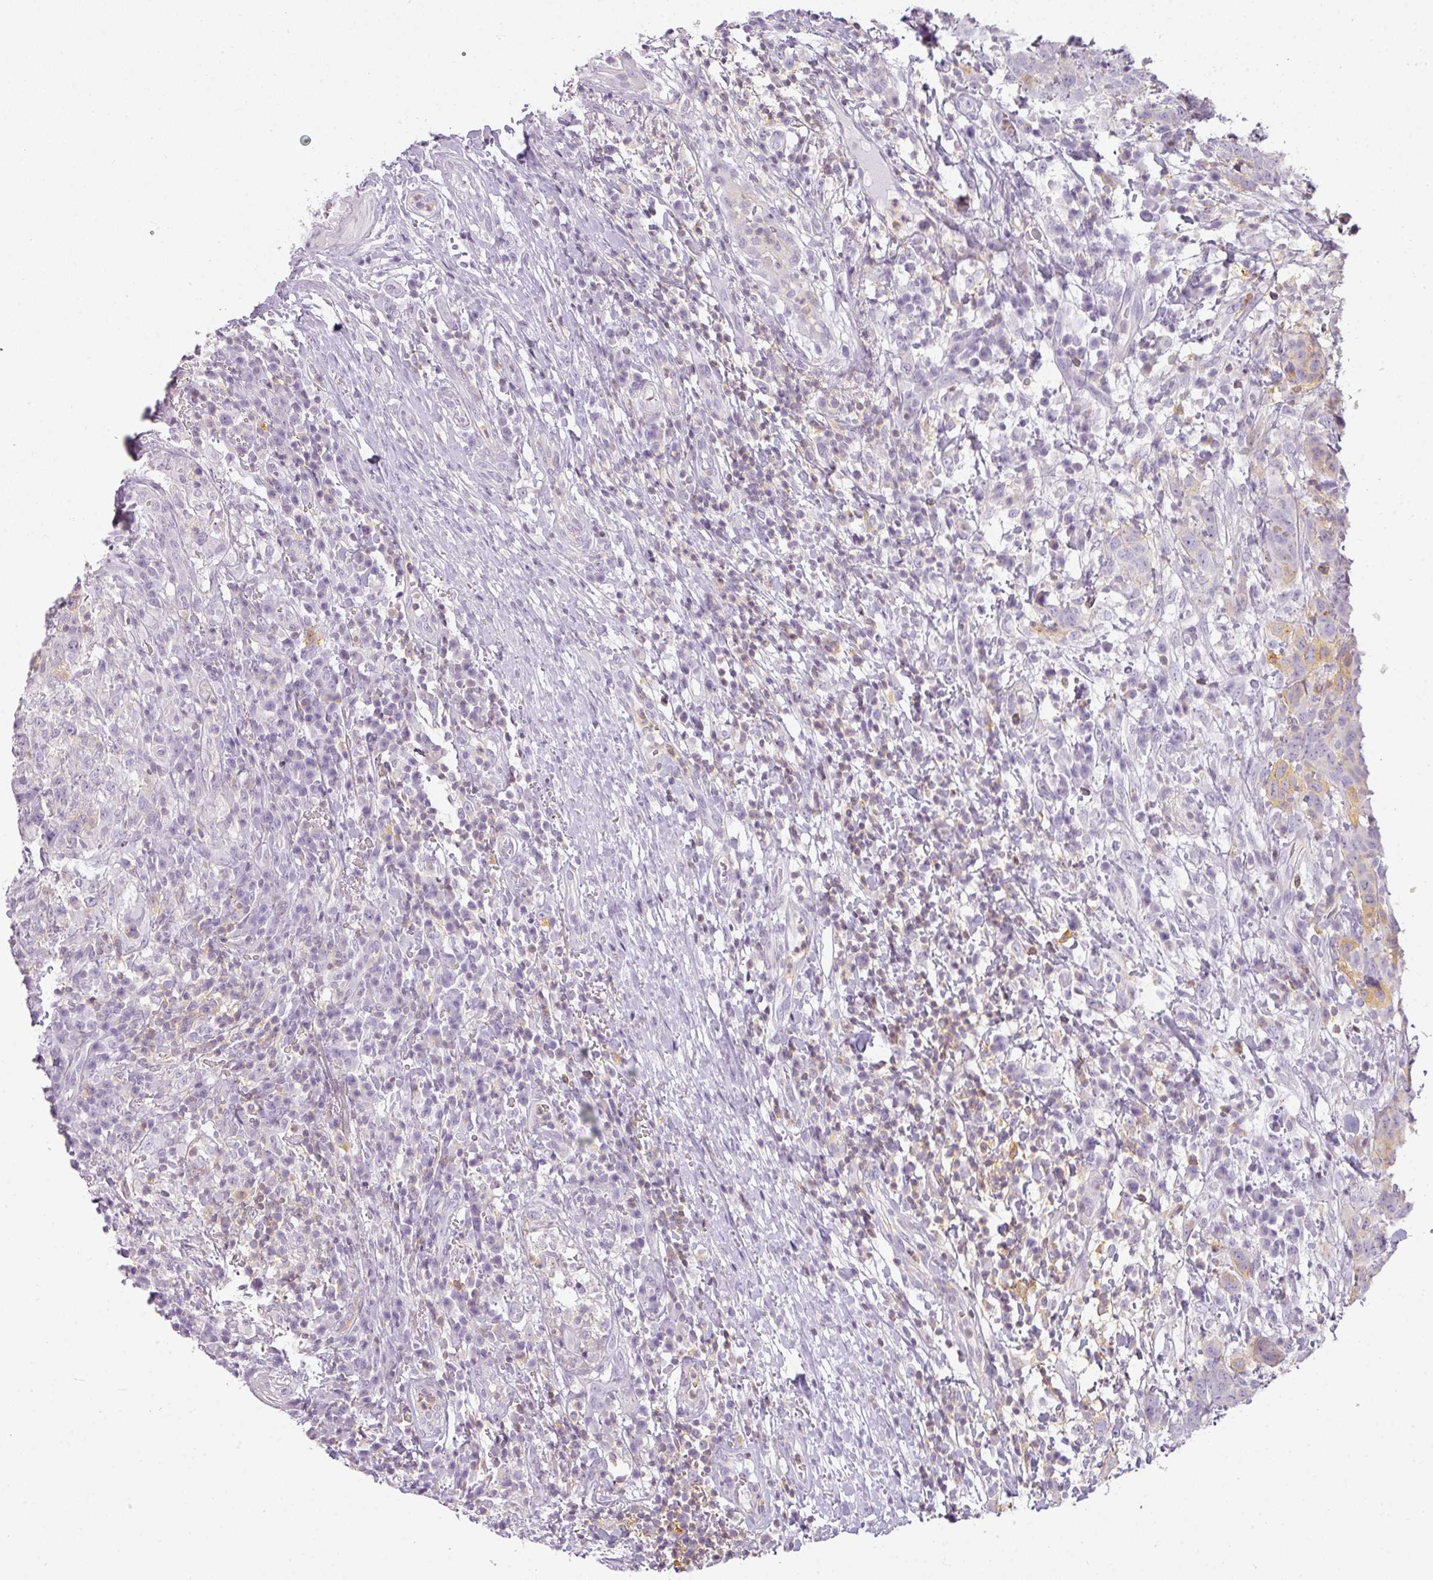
{"staining": {"intensity": "negative", "quantity": "none", "location": "none"}, "tissue": "head and neck cancer", "cell_type": "Tumor cells", "image_type": "cancer", "snomed": [{"axis": "morphology", "description": "Normal tissue, NOS"}, {"axis": "morphology", "description": "Squamous cell carcinoma, NOS"}, {"axis": "topography", "description": "Skeletal muscle"}, {"axis": "topography", "description": "Vascular tissue"}, {"axis": "topography", "description": "Peripheral nerve tissue"}, {"axis": "topography", "description": "Head-Neck"}], "caption": "IHC image of neoplastic tissue: human squamous cell carcinoma (head and neck) stained with DAB demonstrates no significant protein positivity in tumor cells.", "gene": "TMEM42", "patient": {"sex": "male", "age": 66}}